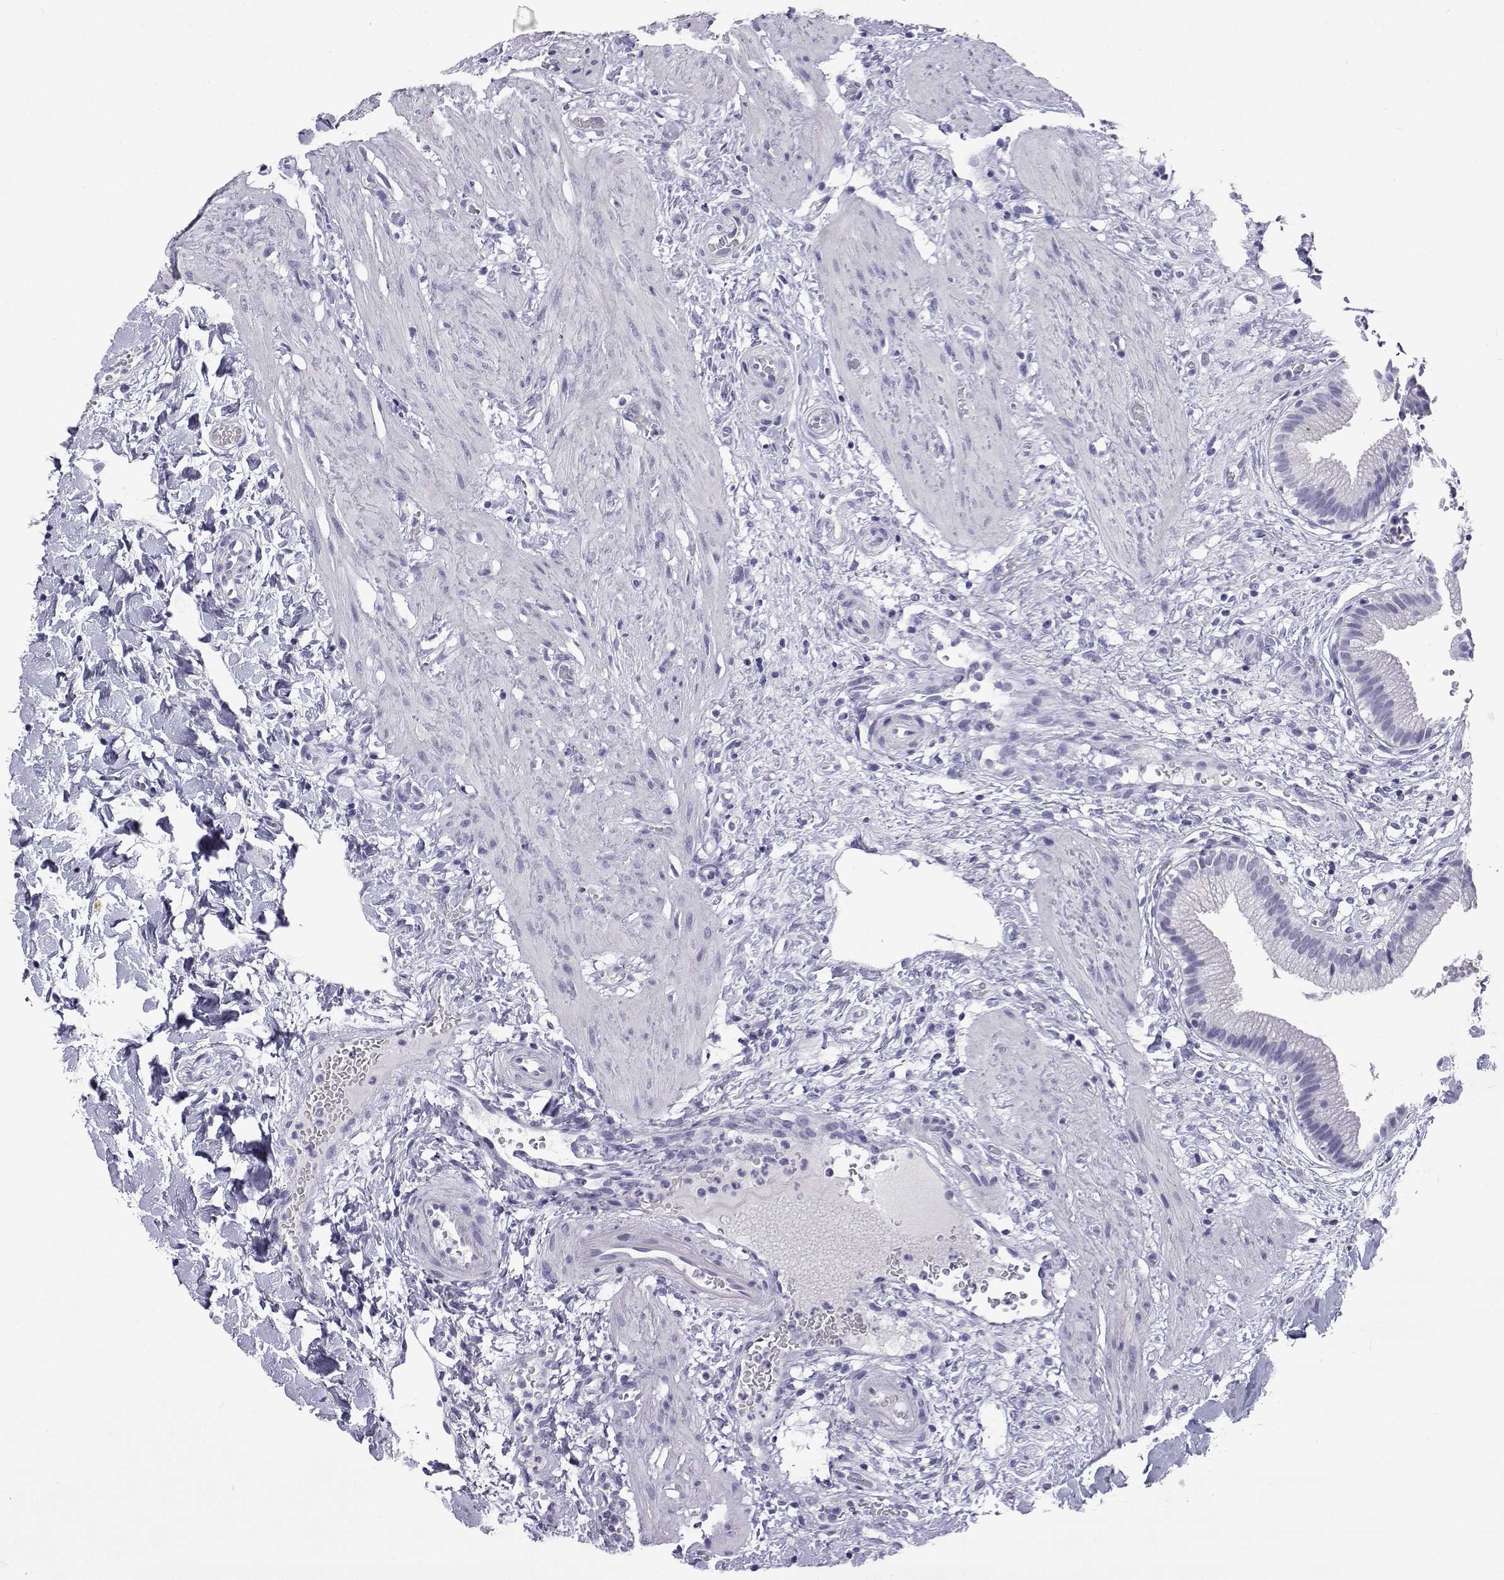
{"staining": {"intensity": "negative", "quantity": "none", "location": "none"}, "tissue": "gallbladder", "cell_type": "Glandular cells", "image_type": "normal", "snomed": [{"axis": "morphology", "description": "Normal tissue, NOS"}, {"axis": "topography", "description": "Gallbladder"}], "caption": "DAB immunohistochemical staining of normal gallbladder exhibits no significant expression in glandular cells.", "gene": "ACTL7A", "patient": {"sex": "female", "age": 24}}